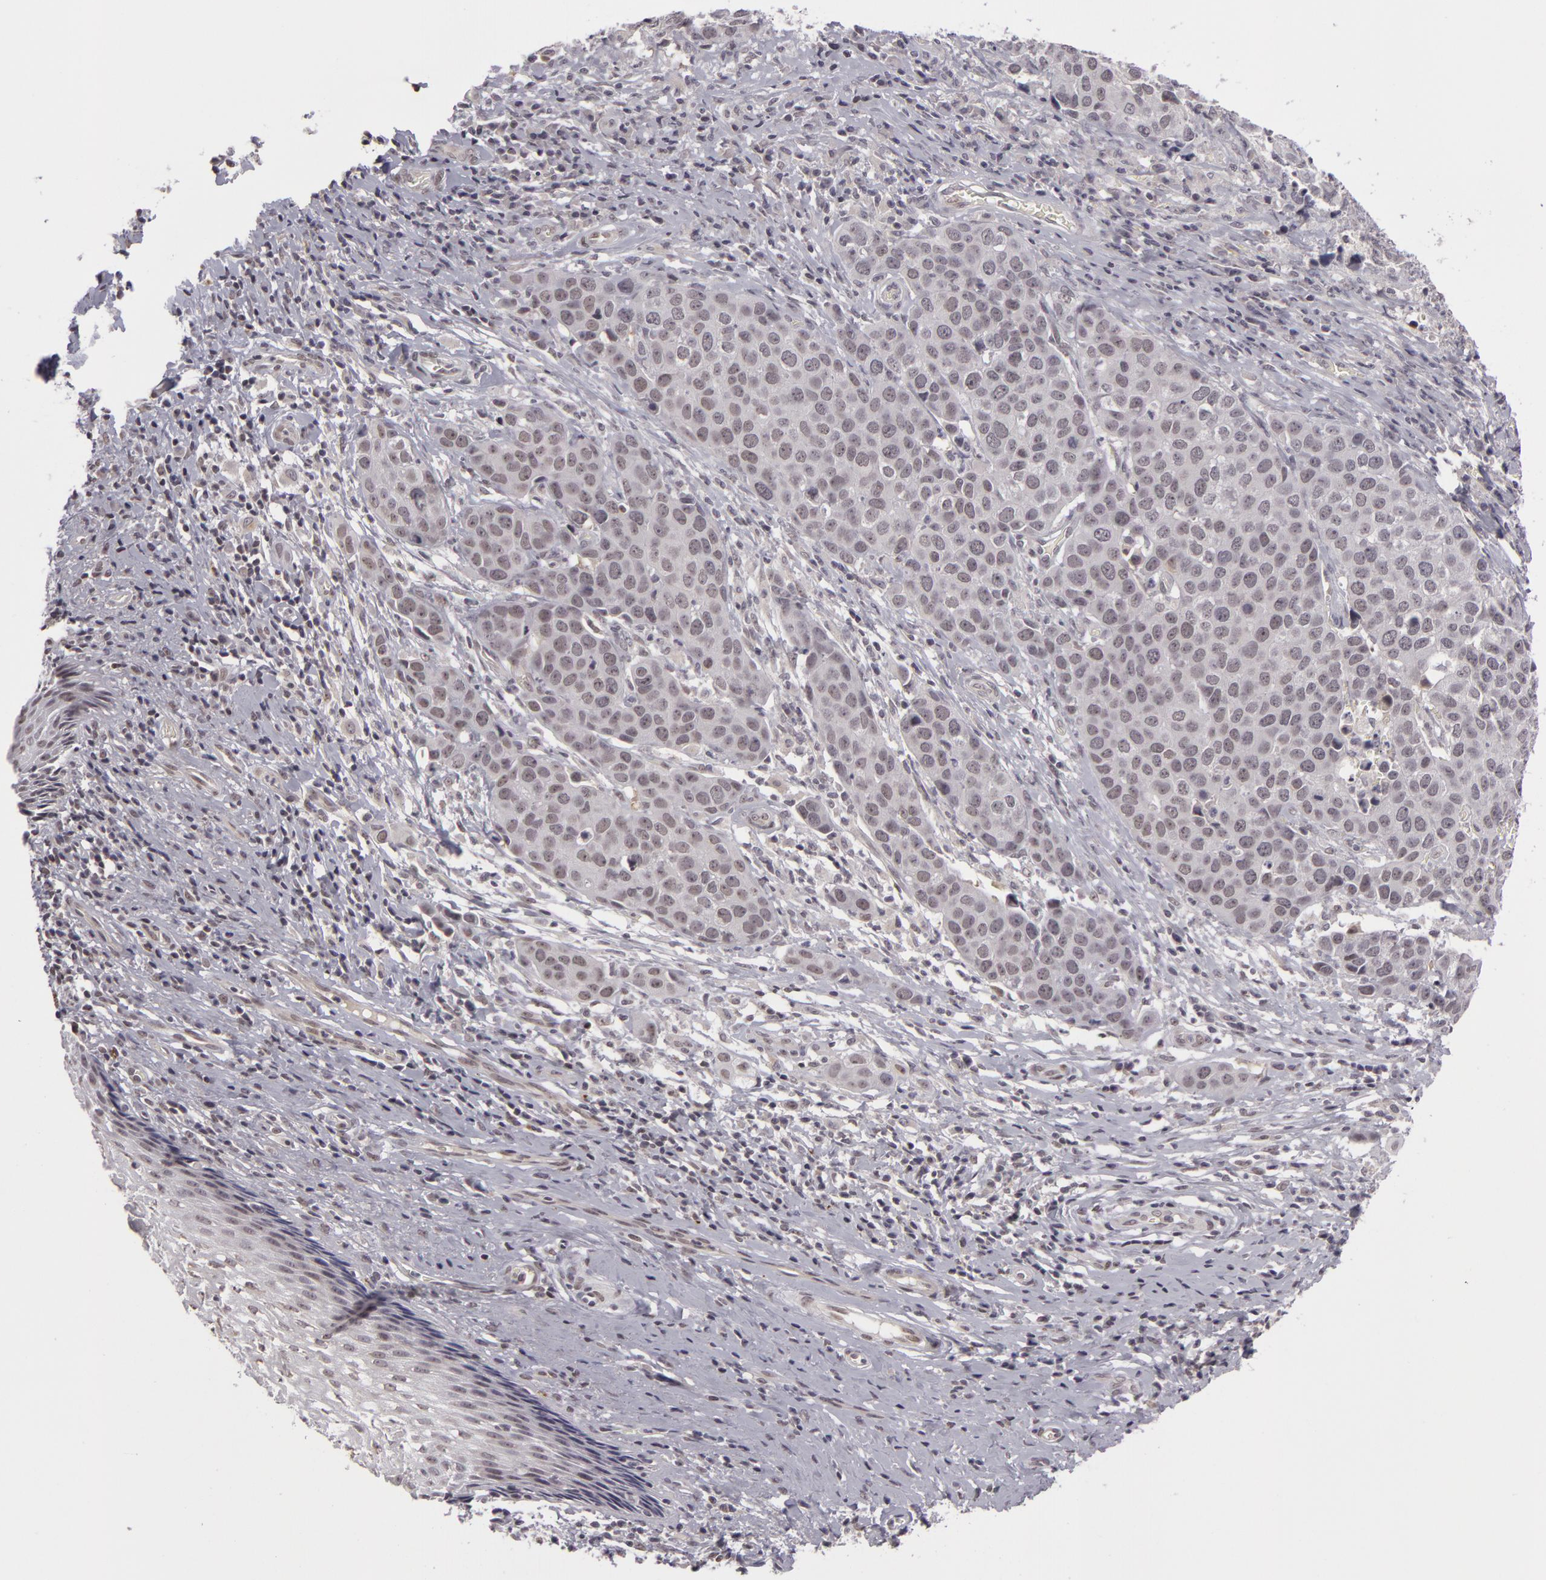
{"staining": {"intensity": "negative", "quantity": "none", "location": "none"}, "tissue": "cervical cancer", "cell_type": "Tumor cells", "image_type": "cancer", "snomed": [{"axis": "morphology", "description": "Squamous cell carcinoma, NOS"}, {"axis": "topography", "description": "Cervix"}], "caption": "The photomicrograph shows no significant expression in tumor cells of squamous cell carcinoma (cervical).", "gene": "RRP7A", "patient": {"sex": "female", "age": 54}}